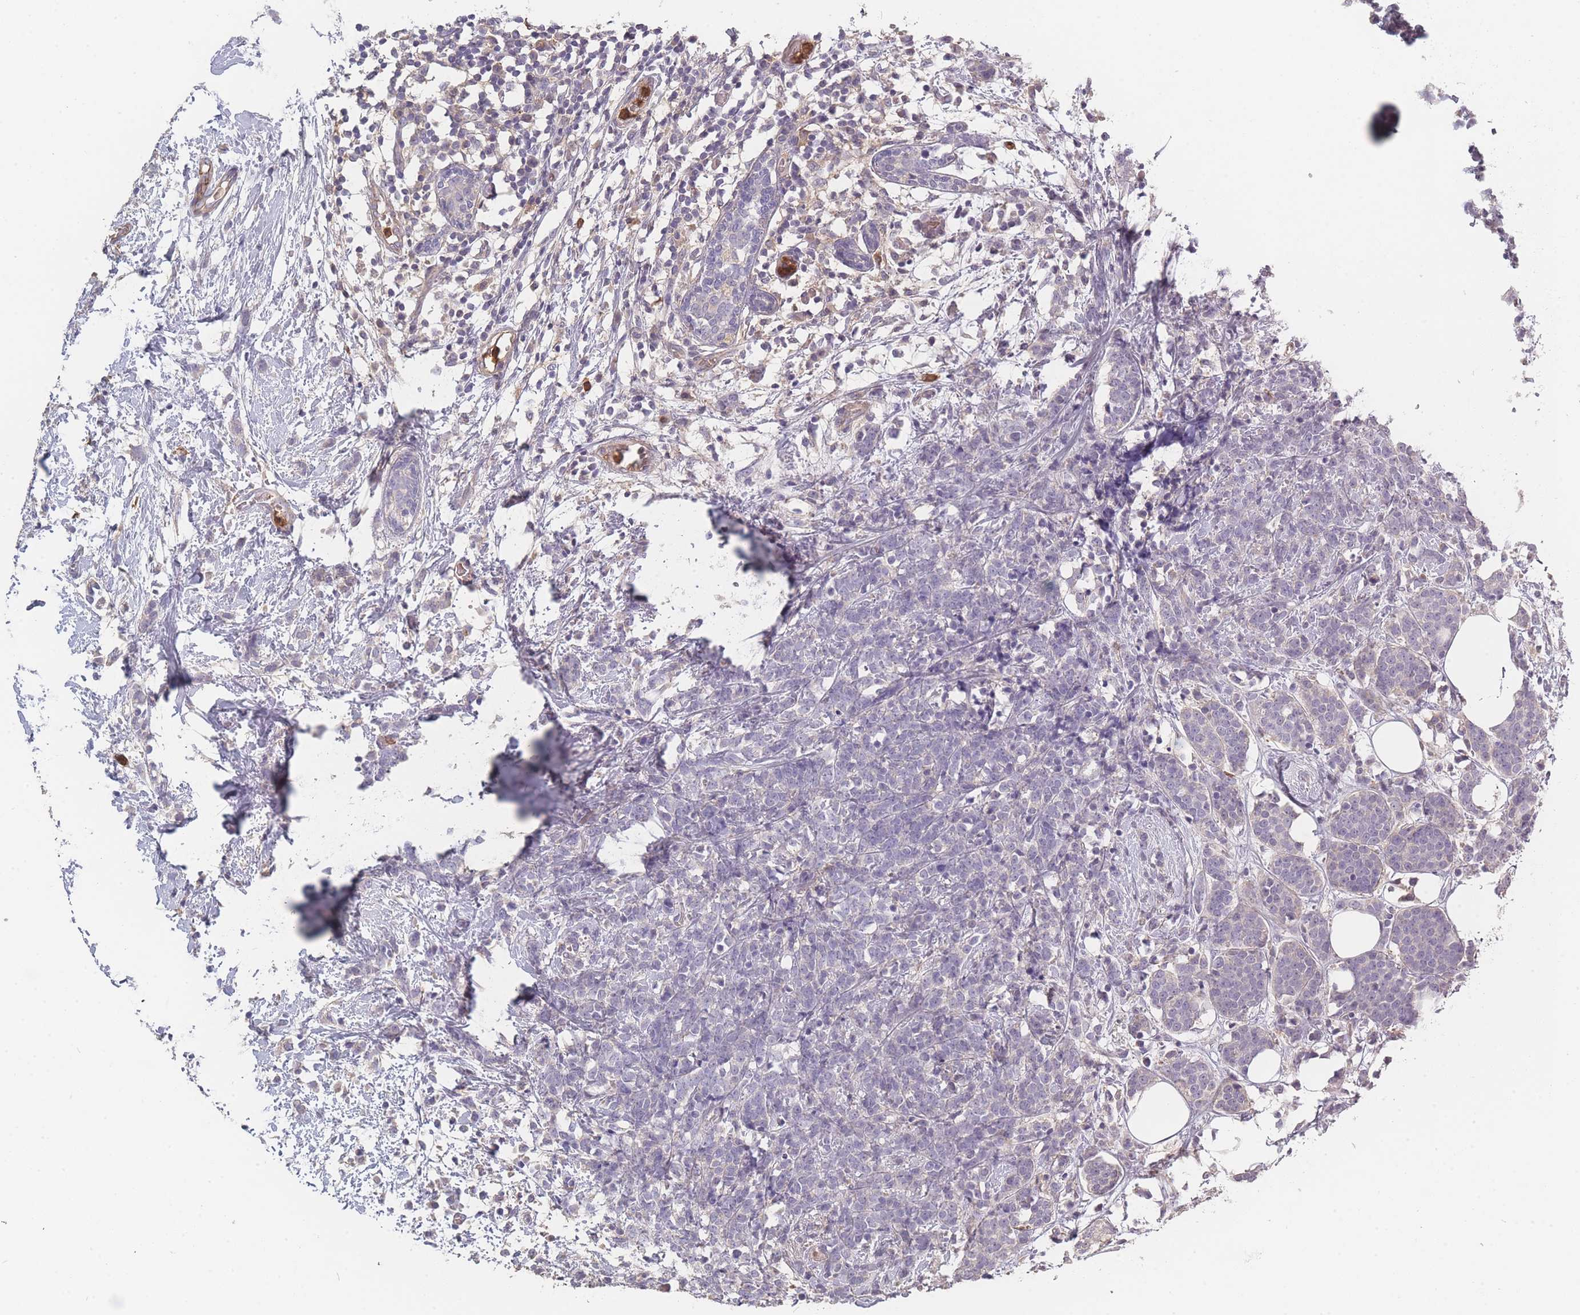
{"staining": {"intensity": "negative", "quantity": "none", "location": "none"}, "tissue": "breast cancer", "cell_type": "Tumor cells", "image_type": "cancer", "snomed": [{"axis": "morphology", "description": "Lobular carcinoma"}, {"axis": "topography", "description": "Breast"}], "caption": "DAB immunohistochemical staining of breast cancer displays no significant expression in tumor cells. (DAB (3,3'-diaminobenzidine) immunohistochemistry (IHC) with hematoxylin counter stain).", "gene": "BST1", "patient": {"sex": "female", "age": 58}}